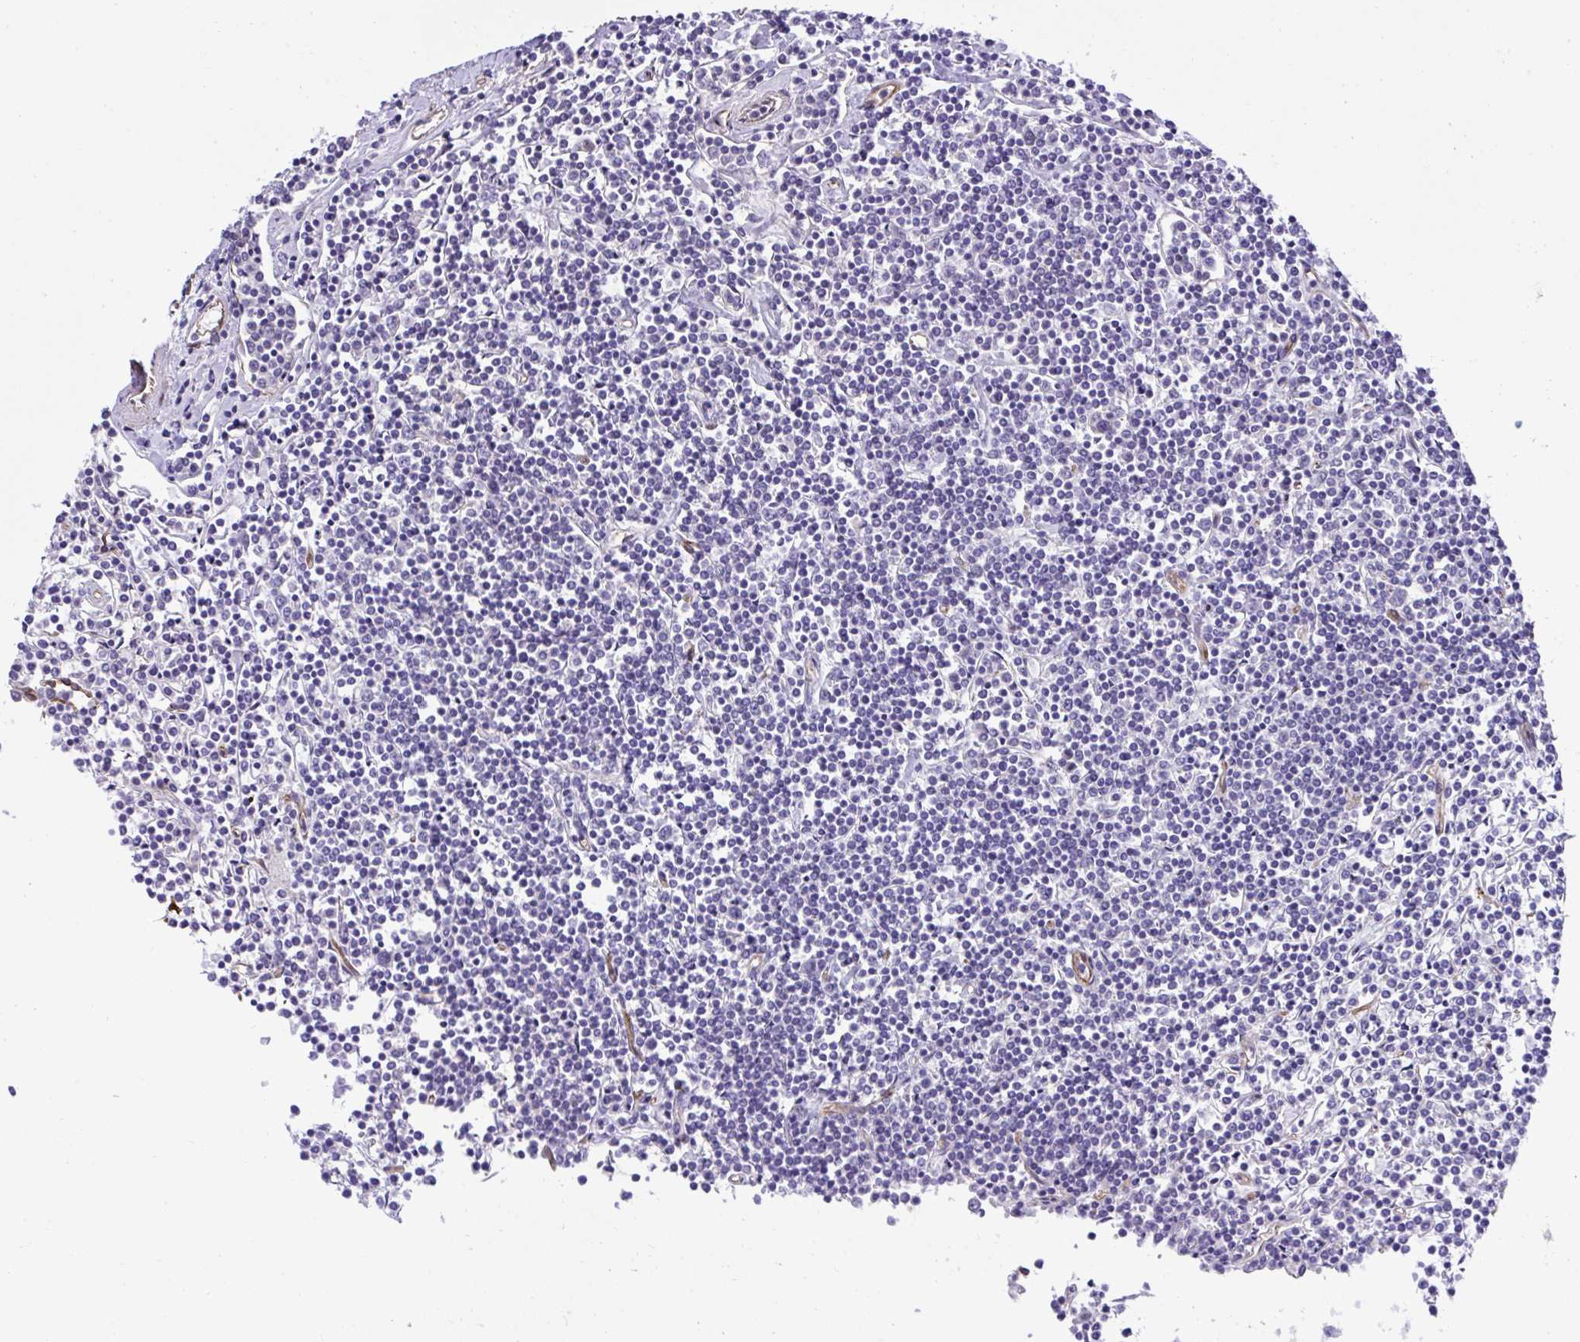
{"staining": {"intensity": "negative", "quantity": "none", "location": "none"}, "tissue": "lymphoma", "cell_type": "Tumor cells", "image_type": "cancer", "snomed": [{"axis": "morphology", "description": "Malignant lymphoma, non-Hodgkin's type, Low grade"}, {"axis": "topography", "description": "Spleen"}], "caption": "Malignant lymphoma, non-Hodgkin's type (low-grade) was stained to show a protein in brown. There is no significant expression in tumor cells. (DAB (3,3'-diaminobenzidine) immunohistochemistry visualized using brightfield microscopy, high magnification).", "gene": "TRIM52", "patient": {"sex": "female", "age": 19}}